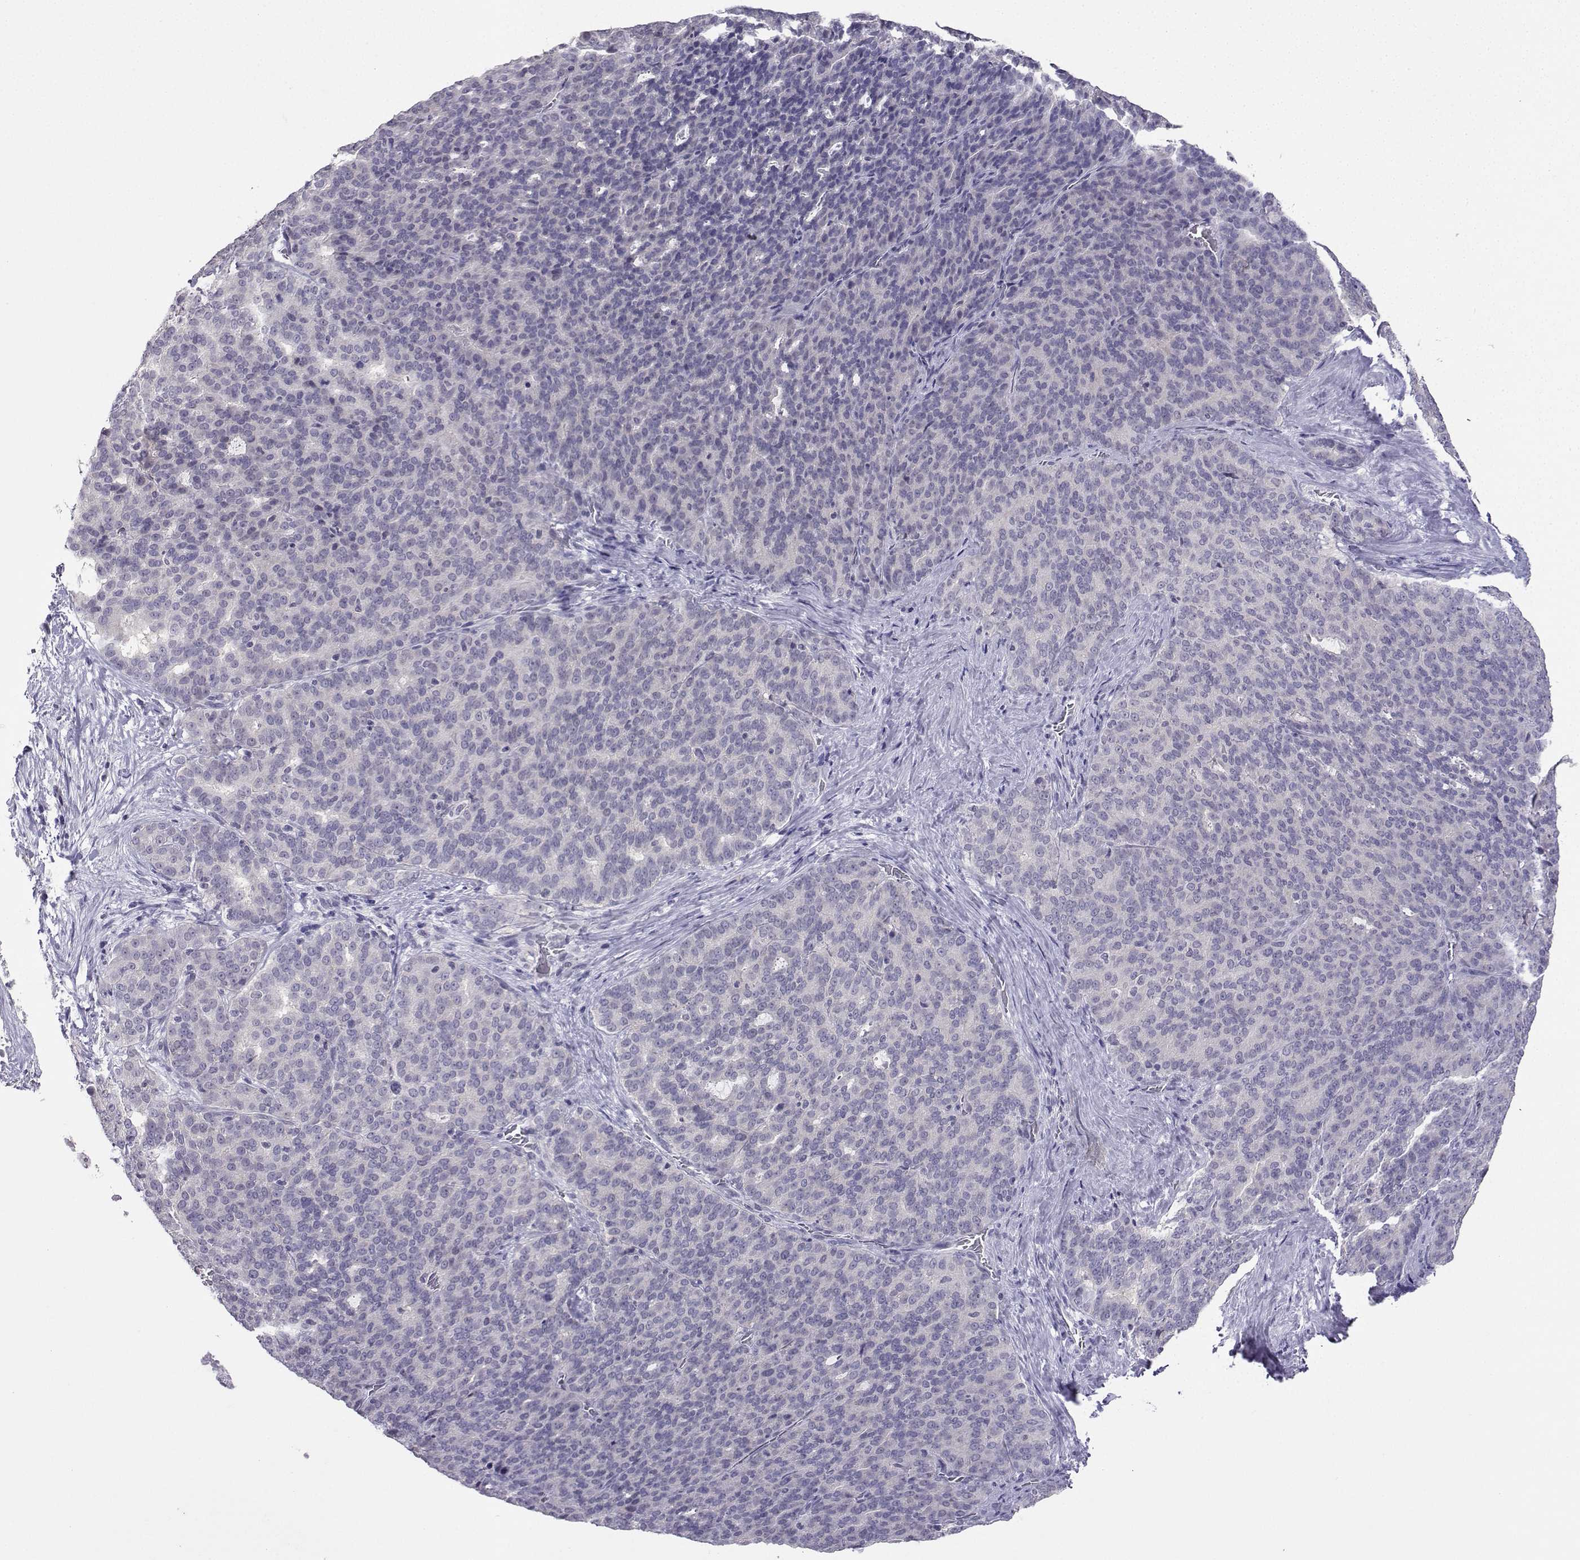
{"staining": {"intensity": "negative", "quantity": "none", "location": "none"}, "tissue": "liver cancer", "cell_type": "Tumor cells", "image_type": "cancer", "snomed": [{"axis": "morphology", "description": "Cholangiocarcinoma"}, {"axis": "topography", "description": "Liver"}], "caption": "DAB immunohistochemical staining of human liver cholangiocarcinoma displays no significant positivity in tumor cells.", "gene": "LRFN2", "patient": {"sex": "female", "age": 47}}